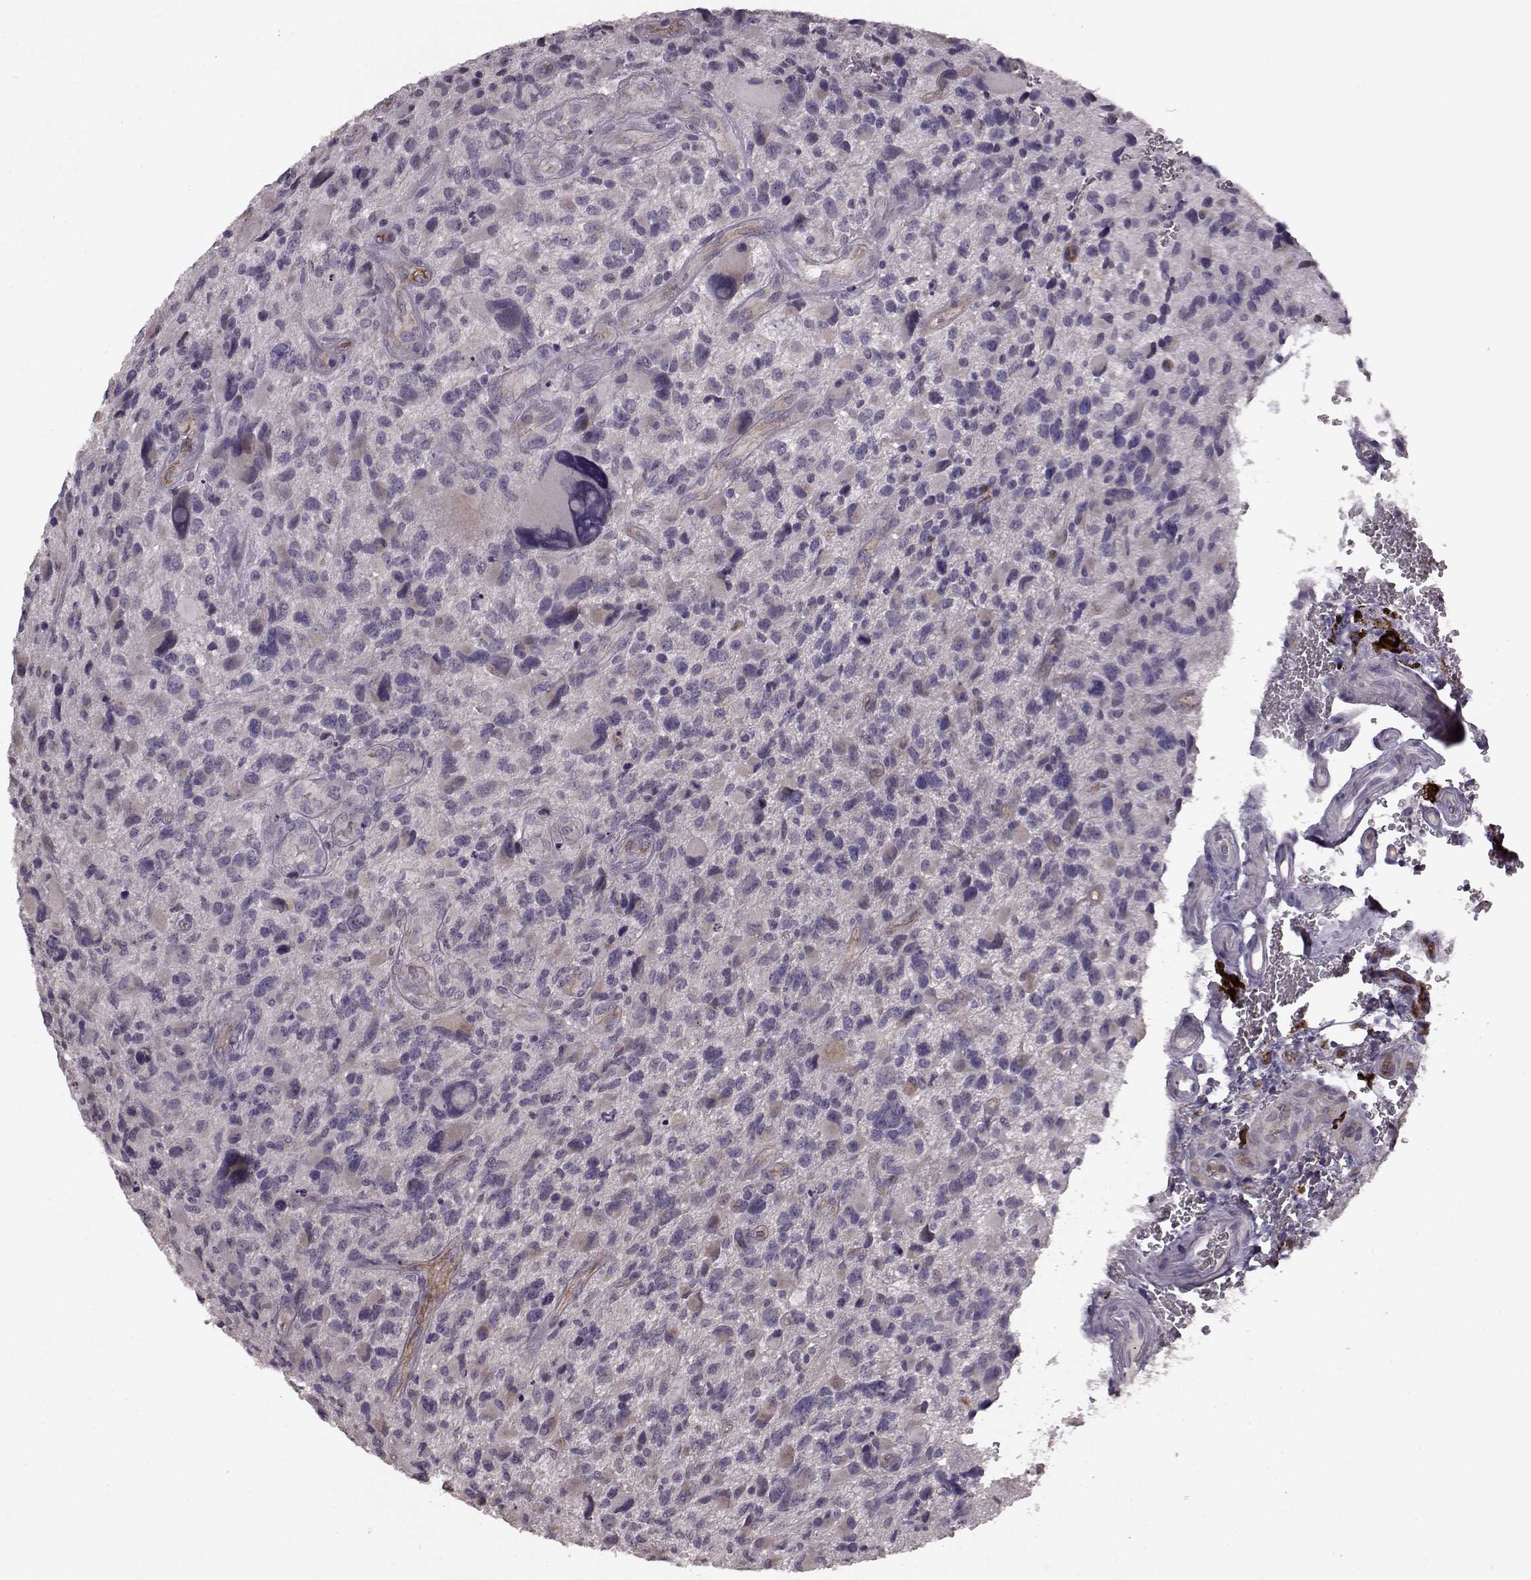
{"staining": {"intensity": "negative", "quantity": "none", "location": "none"}, "tissue": "glioma", "cell_type": "Tumor cells", "image_type": "cancer", "snomed": [{"axis": "morphology", "description": "Glioma, malignant, NOS"}, {"axis": "morphology", "description": "Glioma, malignant, High grade"}, {"axis": "topography", "description": "Brain"}], "caption": "A high-resolution image shows immunohistochemistry (IHC) staining of glioma, which reveals no significant expression in tumor cells. The staining was performed using DAB (3,3'-diaminobenzidine) to visualize the protein expression in brown, while the nuclei were stained in blue with hematoxylin (Magnification: 20x).", "gene": "SLC52A3", "patient": {"sex": "female", "age": 71}}